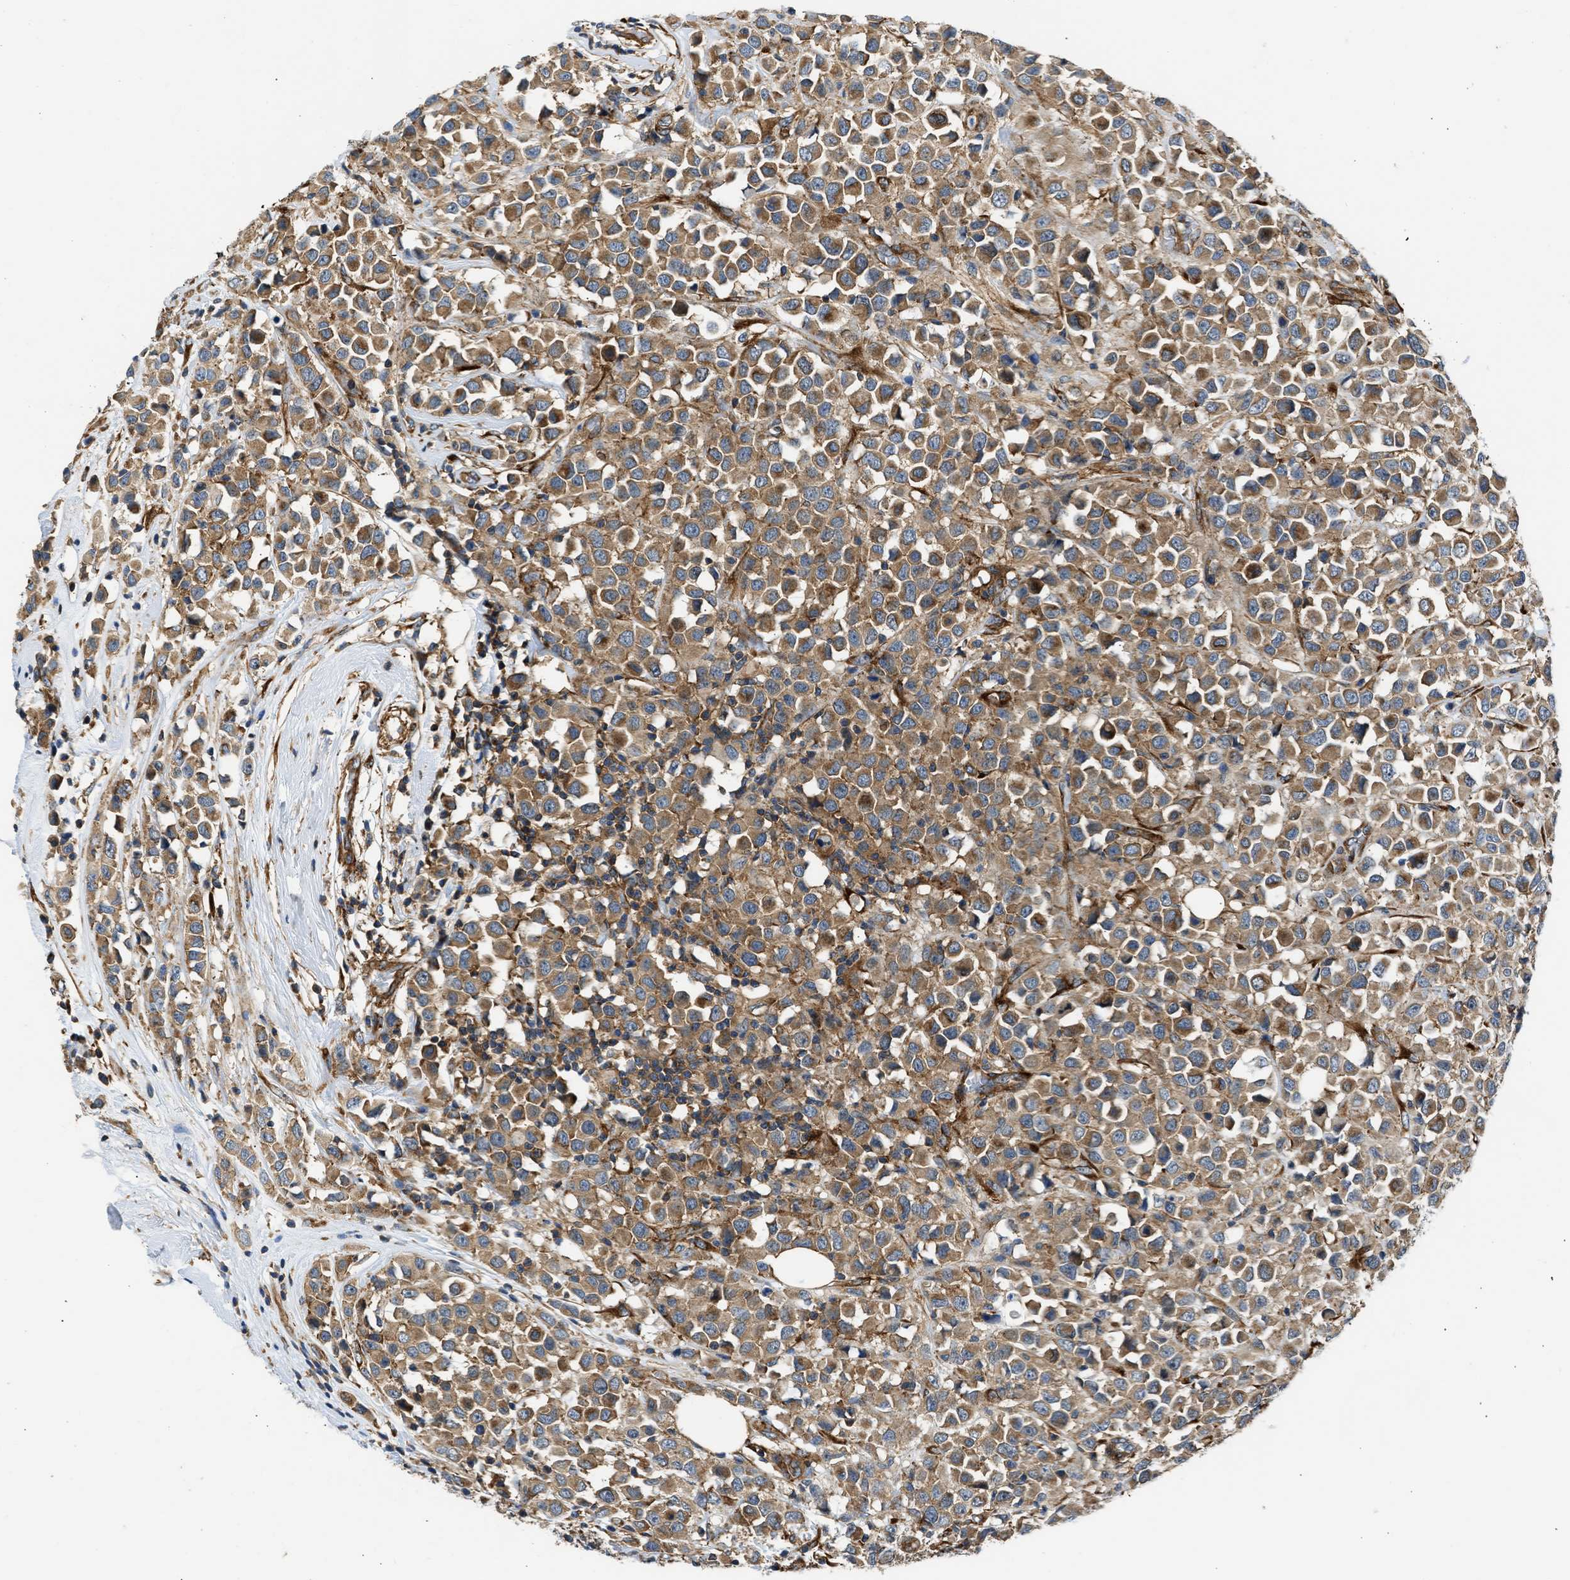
{"staining": {"intensity": "moderate", "quantity": ">75%", "location": "cytoplasmic/membranous"}, "tissue": "breast cancer", "cell_type": "Tumor cells", "image_type": "cancer", "snomed": [{"axis": "morphology", "description": "Duct carcinoma"}, {"axis": "topography", "description": "Breast"}], "caption": "Protein expression analysis of breast cancer (invasive ductal carcinoma) demonstrates moderate cytoplasmic/membranous expression in approximately >75% of tumor cells.", "gene": "SEPTIN2", "patient": {"sex": "female", "age": 61}}